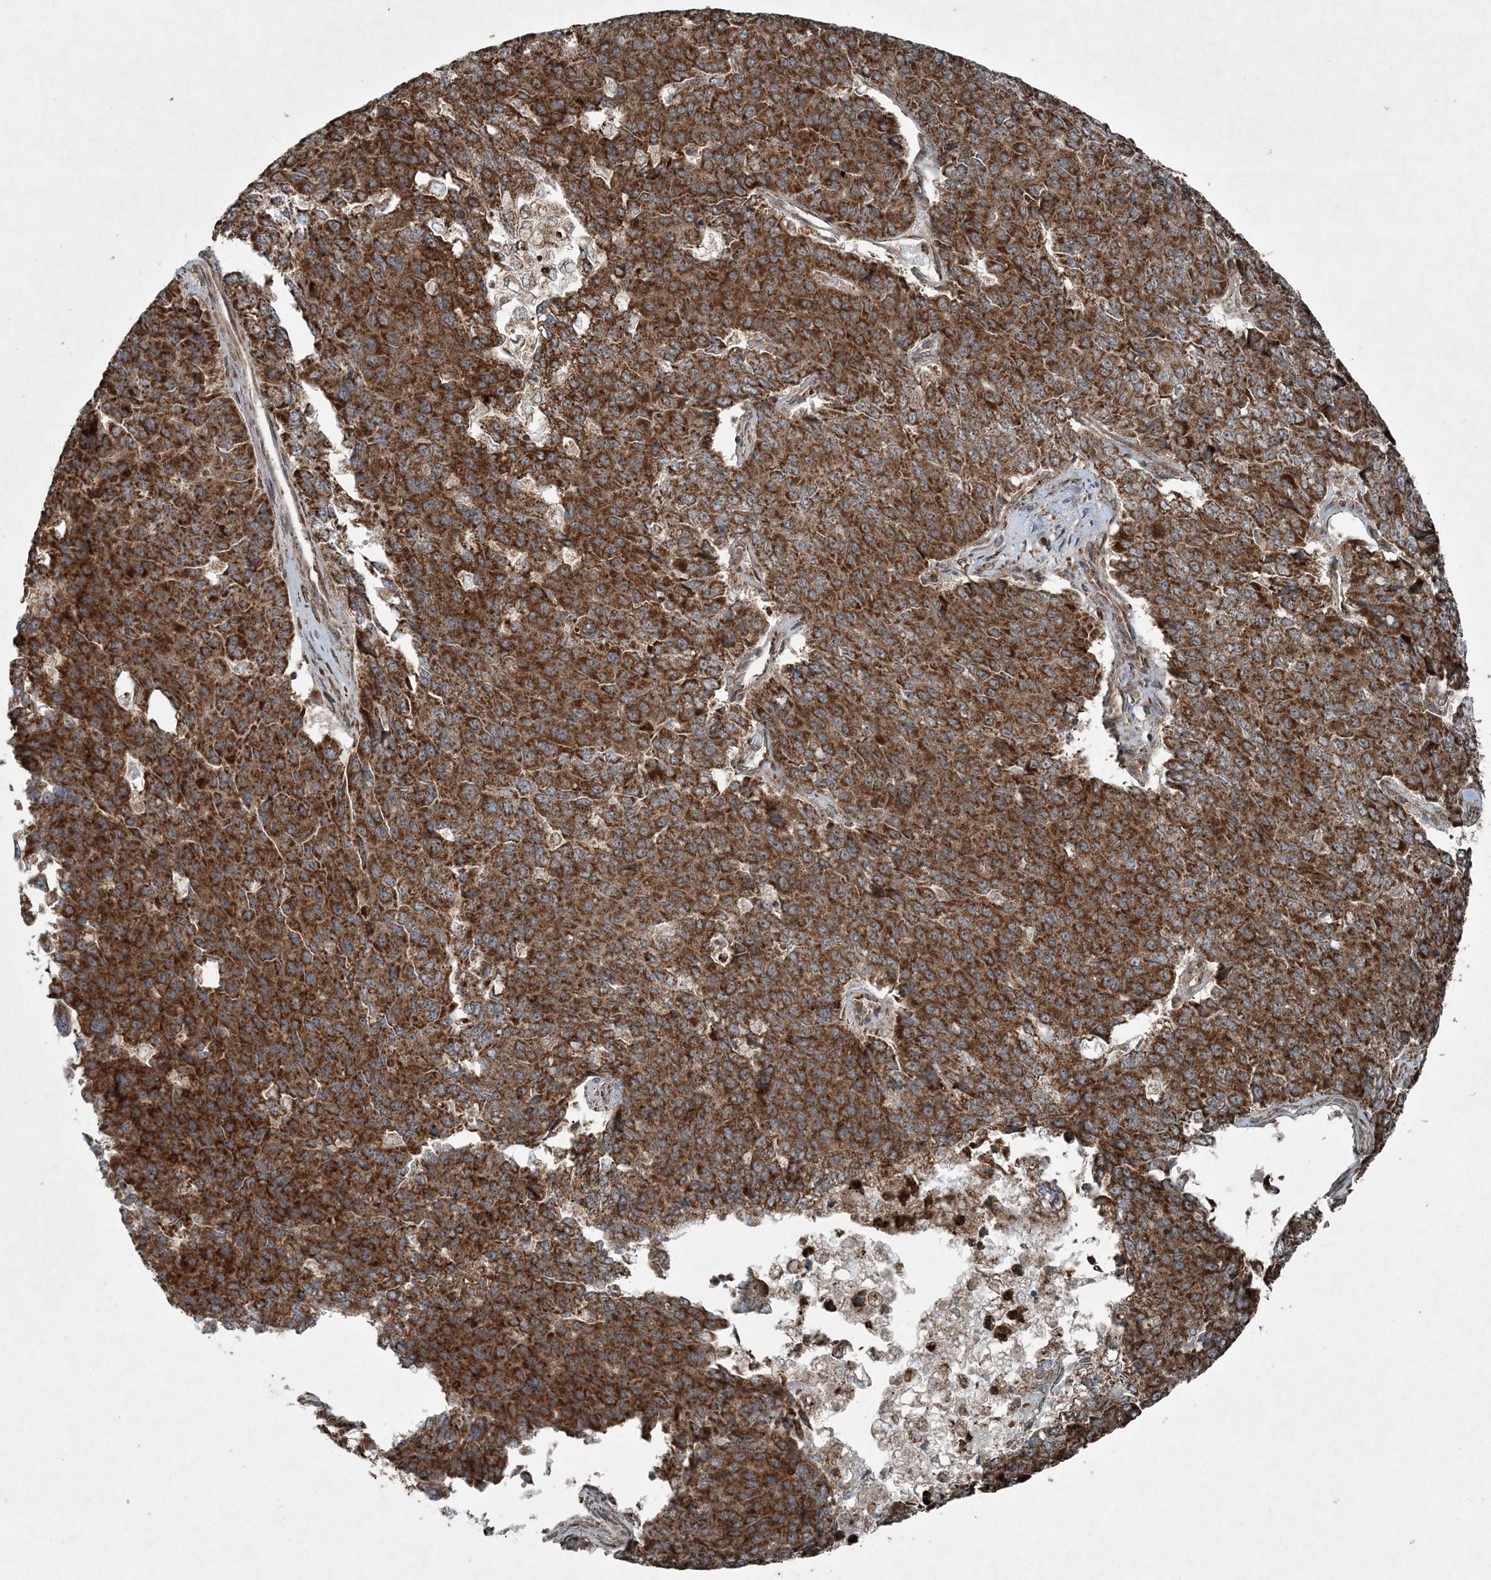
{"staining": {"intensity": "strong", "quantity": ">75%", "location": "cytoplasmic/membranous"}, "tissue": "pancreatic cancer", "cell_type": "Tumor cells", "image_type": "cancer", "snomed": [{"axis": "morphology", "description": "Adenocarcinoma, NOS"}, {"axis": "topography", "description": "Pancreas"}], "caption": "Pancreatic cancer (adenocarcinoma) stained with immunohistochemistry shows strong cytoplasmic/membranous expression in about >75% of tumor cells. (DAB (3,3'-diaminobenzidine) = brown stain, brightfield microscopy at high magnification).", "gene": "COPS7B", "patient": {"sex": "male", "age": 50}}